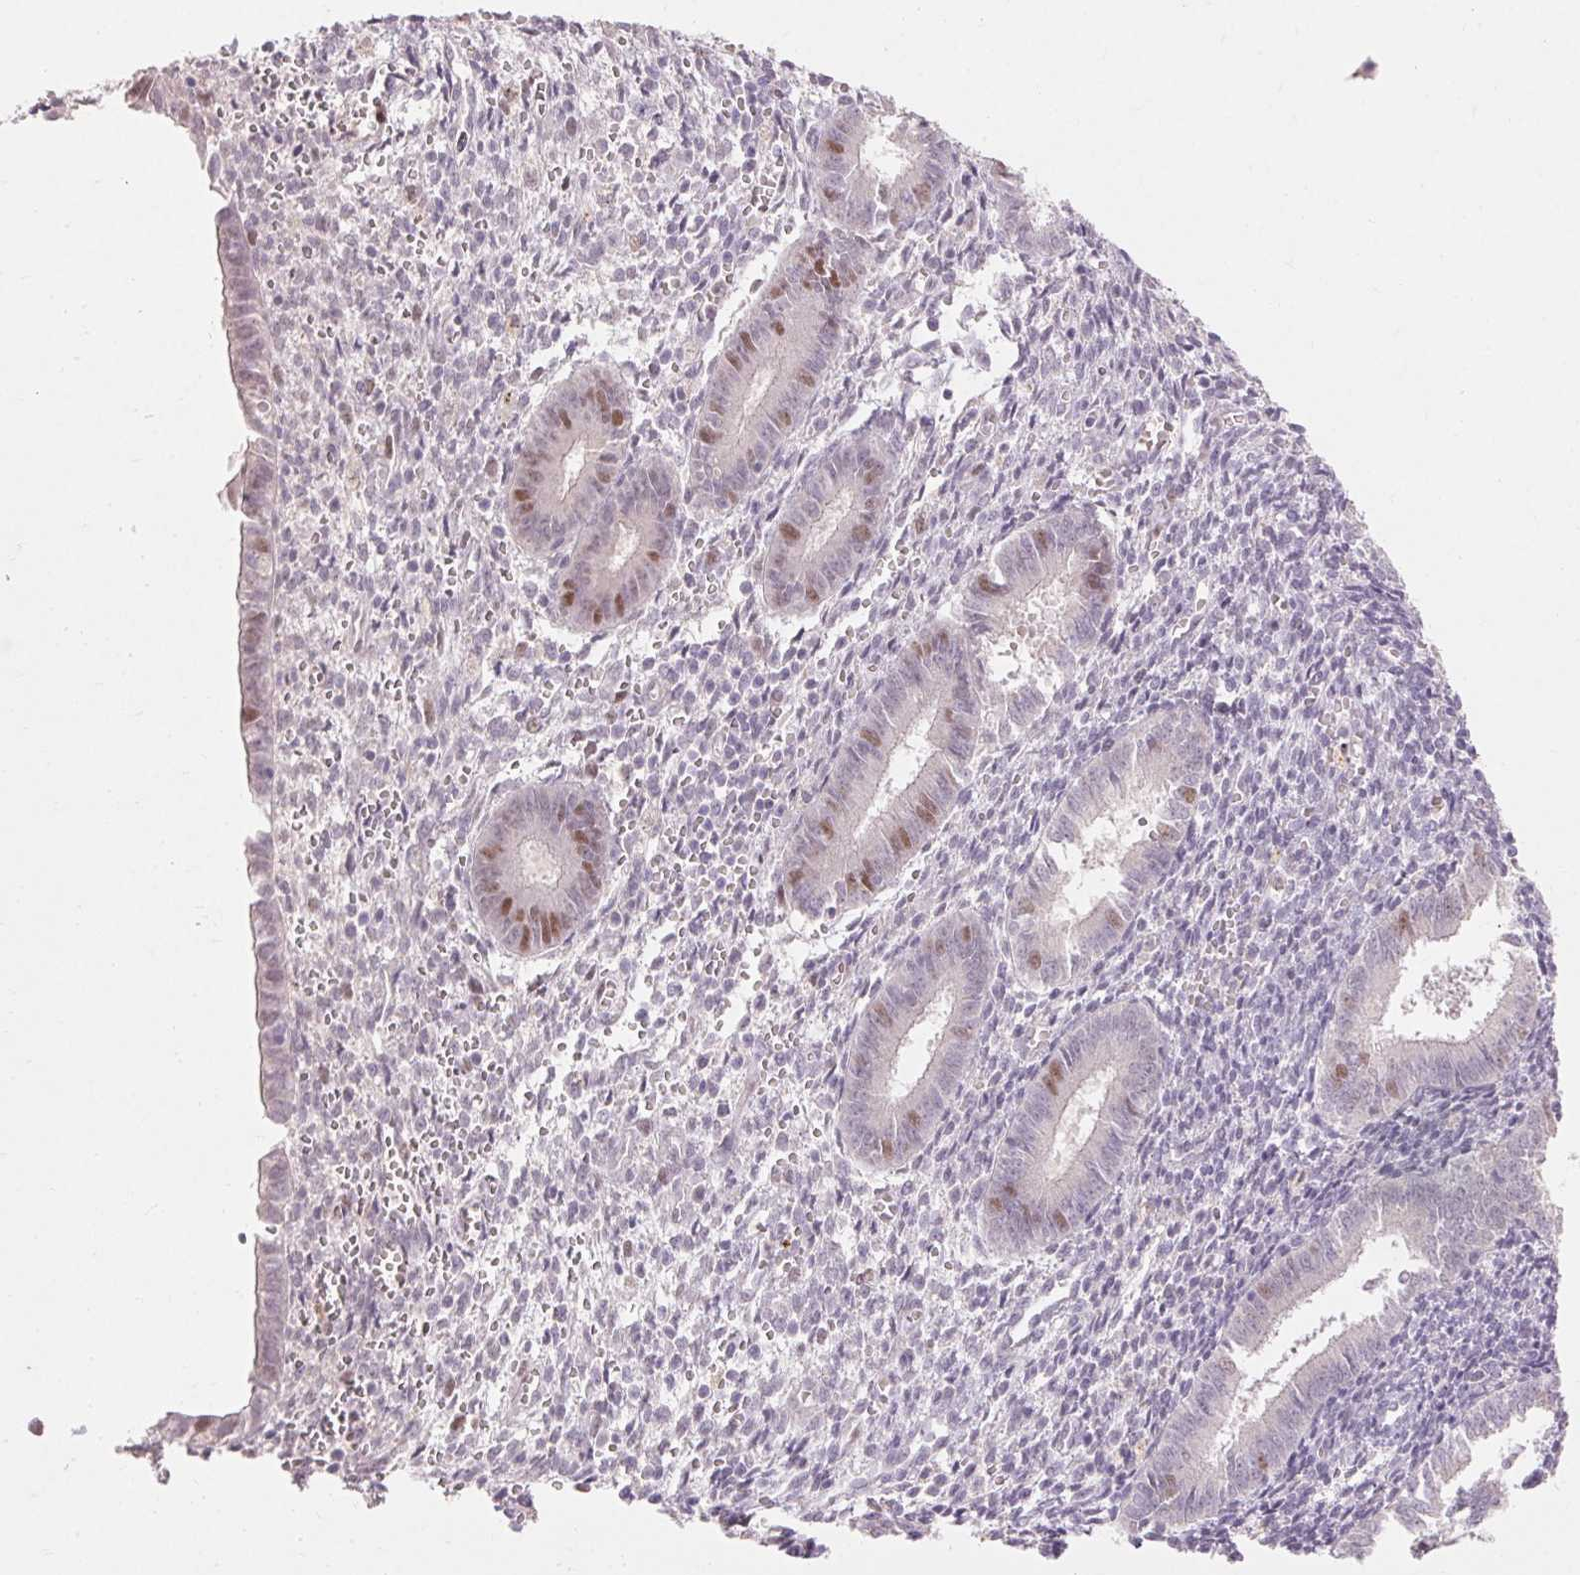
{"staining": {"intensity": "negative", "quantity": "none", "location": "none"}, "tissue": "endometrium", "cell_type": "Cells in endometrial stroma", "image_type": "normal", "snomed": [{"axis": "morphology", "description": "Normal tissue, NOS"}, {"axis": "topography", "description": "Endometrium"}], "caption": "Benign endometrium was stained to show a protein in brown. There is no significant positivity in cells in endometrial stroma. (DAB immunohistochemistry (IHC), high magnification).", "gene": "SKP2", "patient": {"sex": "female", "age": 25}}